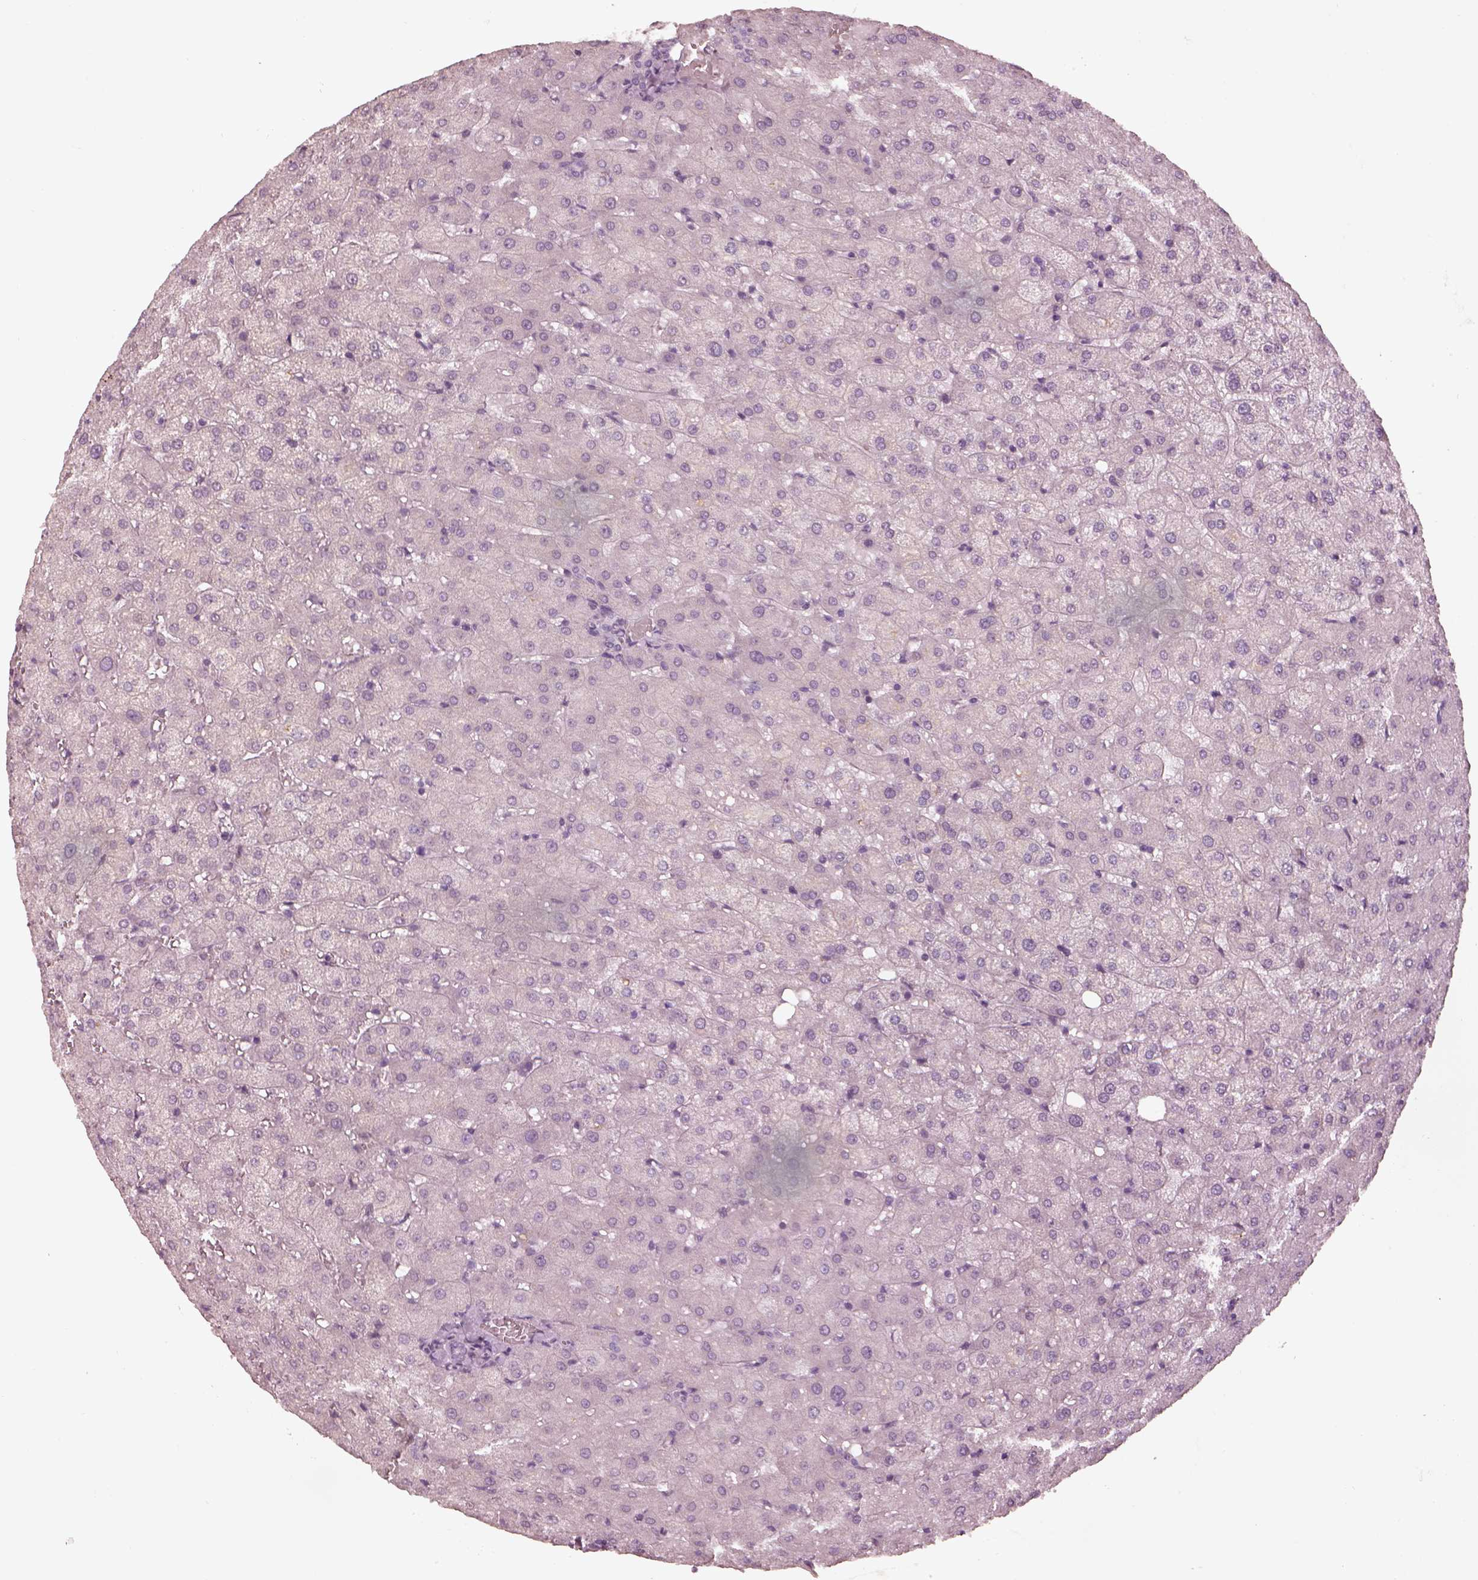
{"staining": {"intensity": "negative", "quantity": "none", "location": "none"}, "tissue": "liver", "cell_type": "Cholangiocytes", "image_type": "normal", "snomed": [{"axis": "morphology", "description": "Normal tissue, NOS"}, {"axis": "topography", "description": "Liver"}], "caption": "IHC histopathology image of unremarkable liver stained for a protein (brown), which demonstrates no staining in cholangiocytes.", "gene": "KCNA2", "patient": {"sex": "female", "age": 50}}